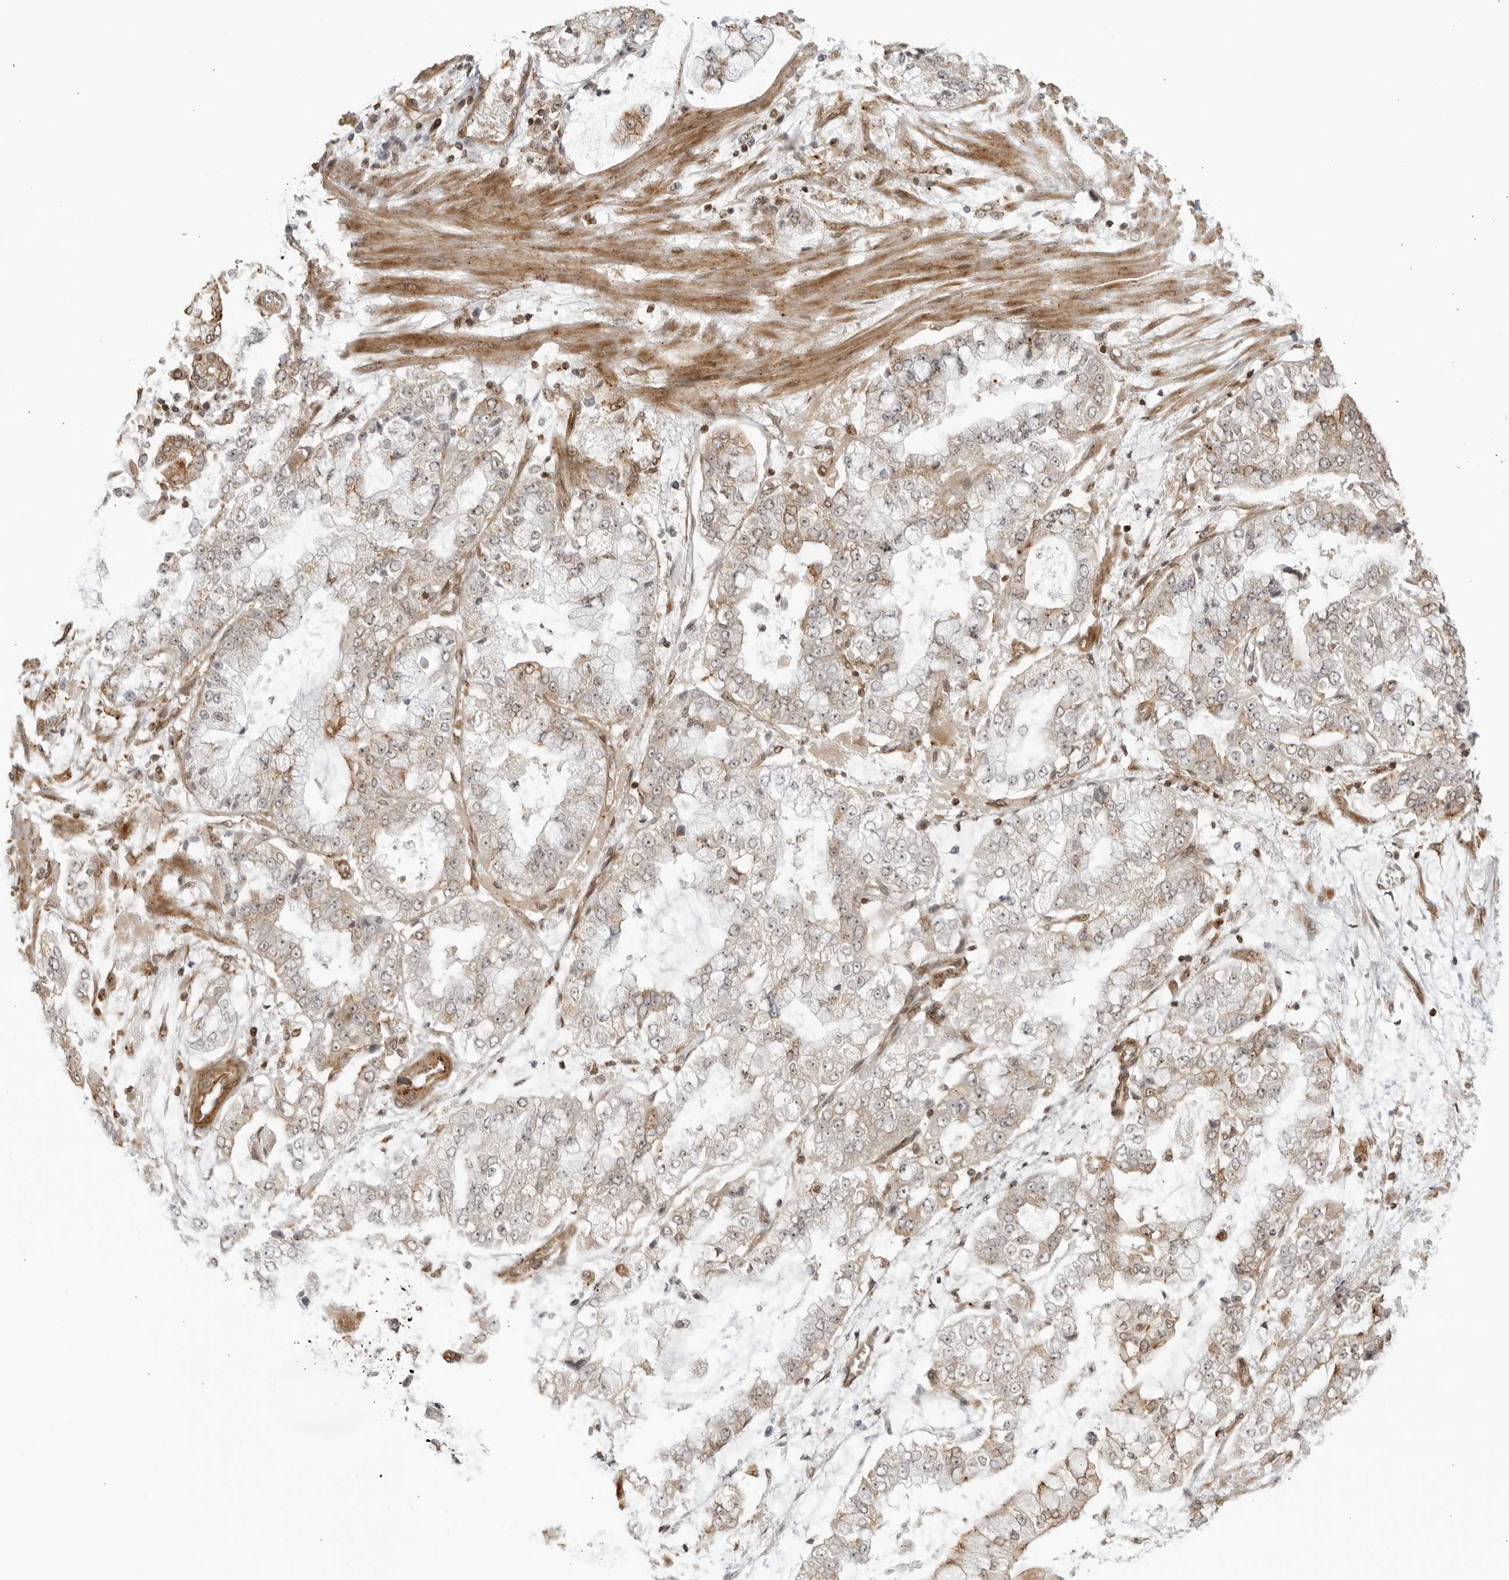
{"staining": {"intensity": "weak", "quantity": "<25%", "location": "cytoplasmic/membranous"}, "tissue": "stomach cancer", "cell_type": "Tumor cells", "image_type": "cancer", "snomed": [{"axis": "morphology", "description": "Adenocarcinoma, NOS"}, {"axis": "topography", "description": "Stomach"}], "caption": "Tumor cells are negative for brown protein staining in stomach adenocarcinoma.", "gene": "TCF21", "patient": {"sex": "male", "age": 76}}